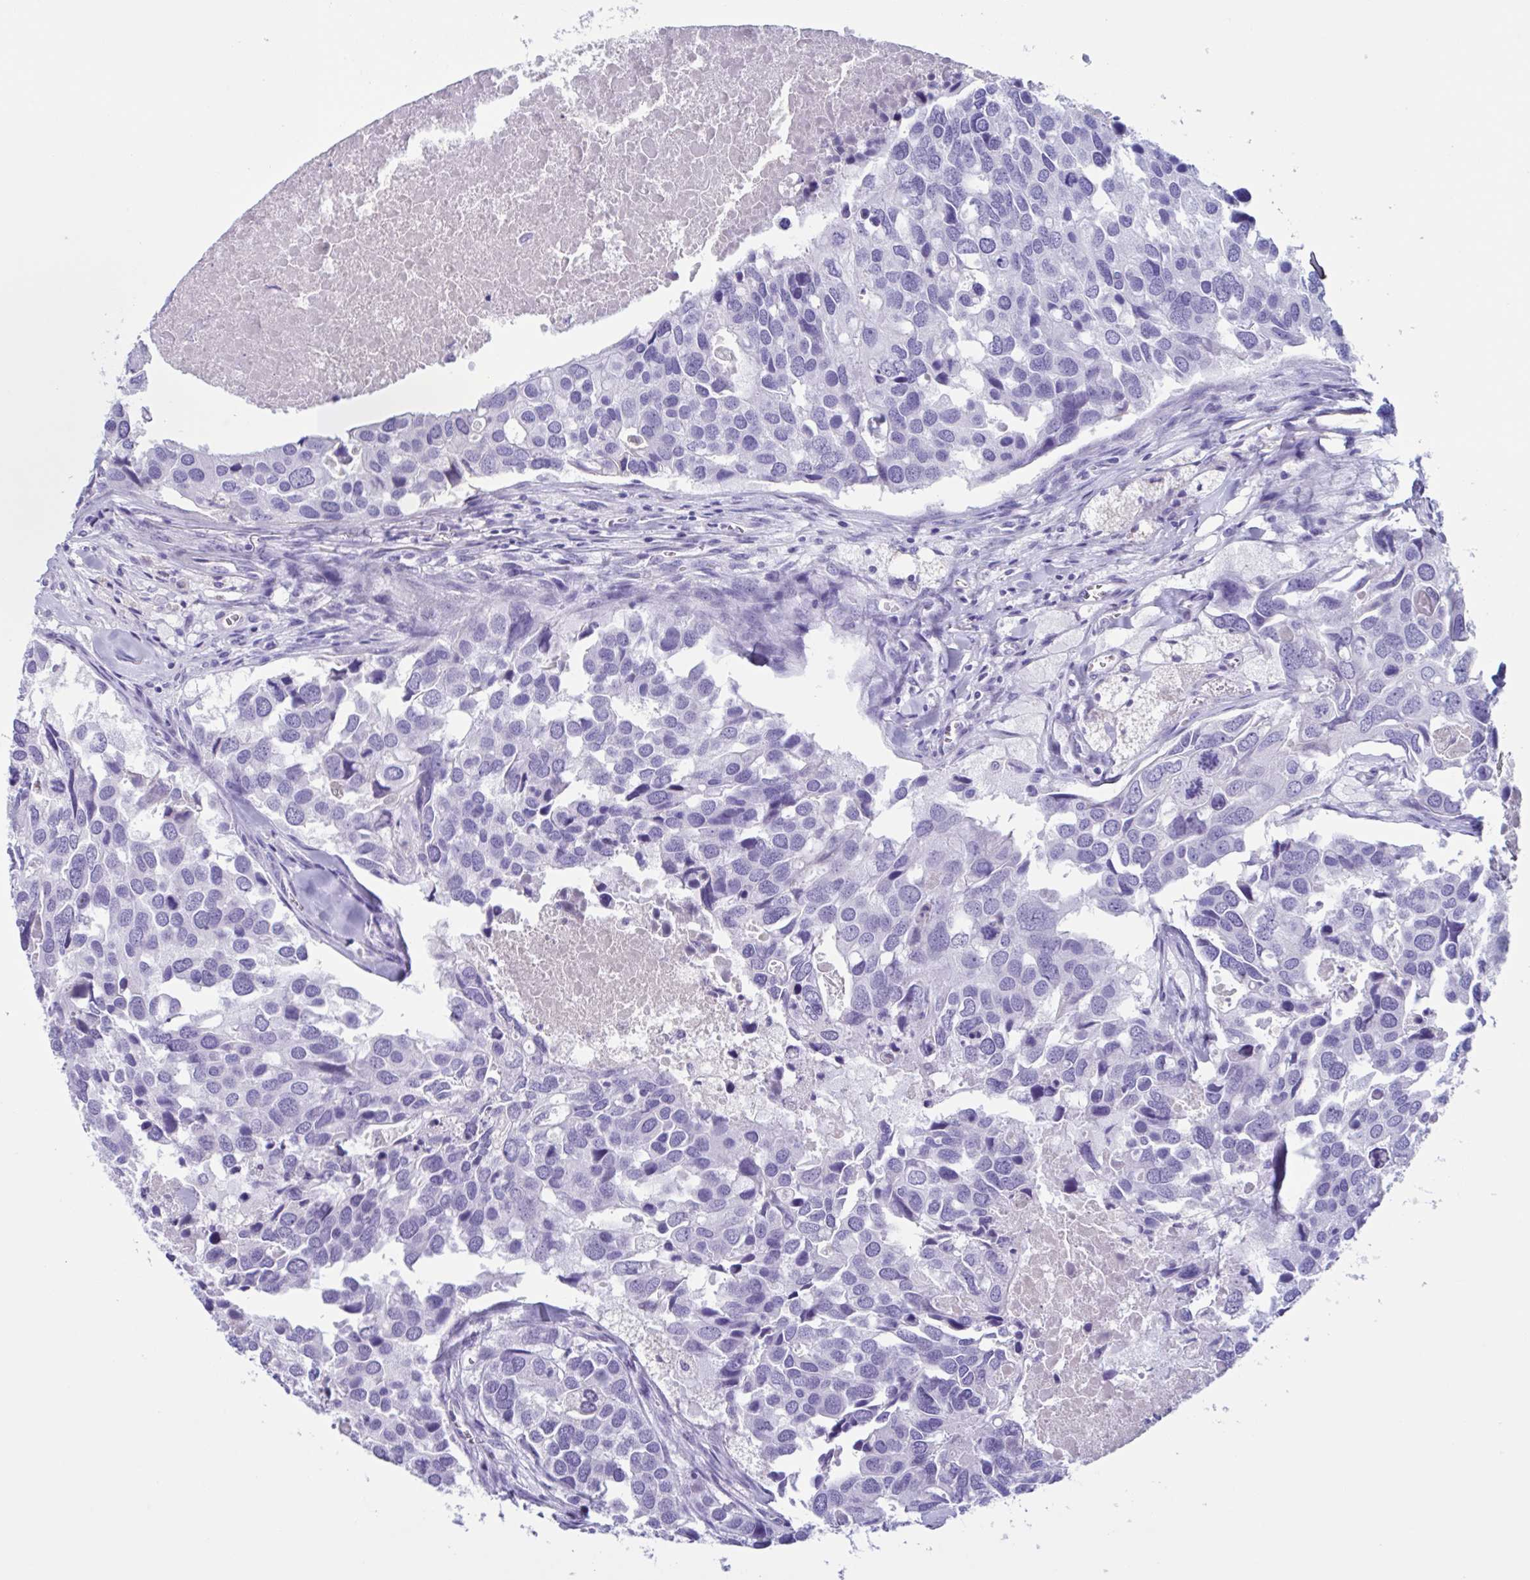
{"staining": {"intensity": "negative", "quantity": "none", "location": "none"}, "tissue": "breast cancer", "cell_type": "Tumor cells", "image_type": "cancer", "snomed": [{"axis": "morphology", "description": "Duct carcinoma"}, {"axis": "topography", "description": "Breast"}], "caption": "Breast cancer was stained to show a protein in brown. There is no significant expression in tumor cells. (Immunohistochemistry (ihc), brightfield microscopy, high magnification).", "gene": "USP35", "patient": {"sex": "female", "age": 83}}